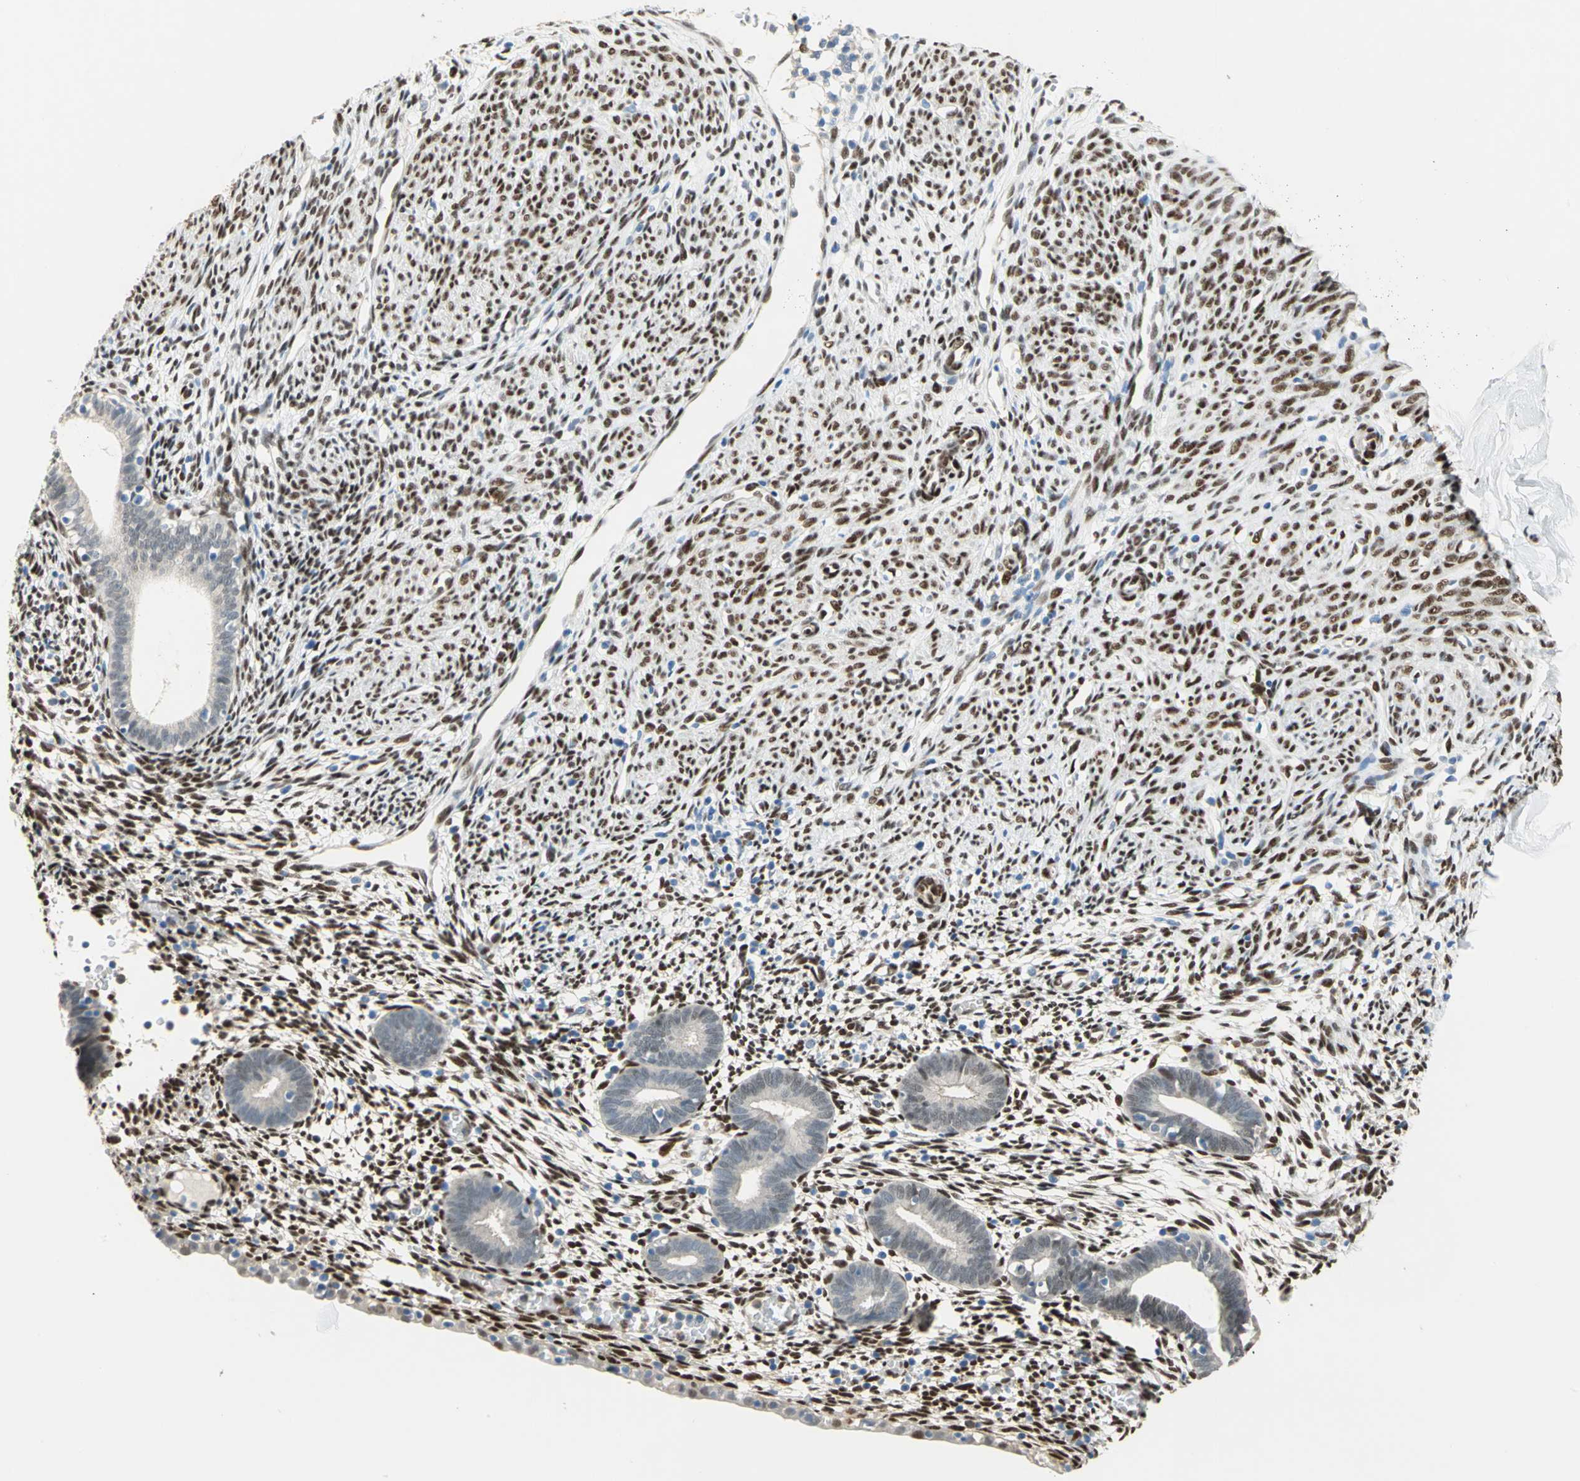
{"staining": {"intensity": "strong", "quantity": ">75%", "location": "nuclear"}, "tissue": "endometrium", "cell_type": "Cells in endometrial stroma", "image_type": "normal", "snomed": [{"axis": "morphology", "description": "Normal tissue, NOS"}, {"axis": "morphology", "description": "Atrophy, NOS"}, {"axis": "topography", "description": "Uterus"}, {"axis": "topography", "description": "Endometrium"}], "caption": "Immunohistochemistry micrograph of normal endometrium: endometrium stained using immunohistochemistry shows high levels of strong protein expression localized specifically in the nuclear of cells in endometrial stroma, appearing as a nuclear brown color.", "gene": "RBFOX2", "patient": {"sex": "female", "age": 68}}